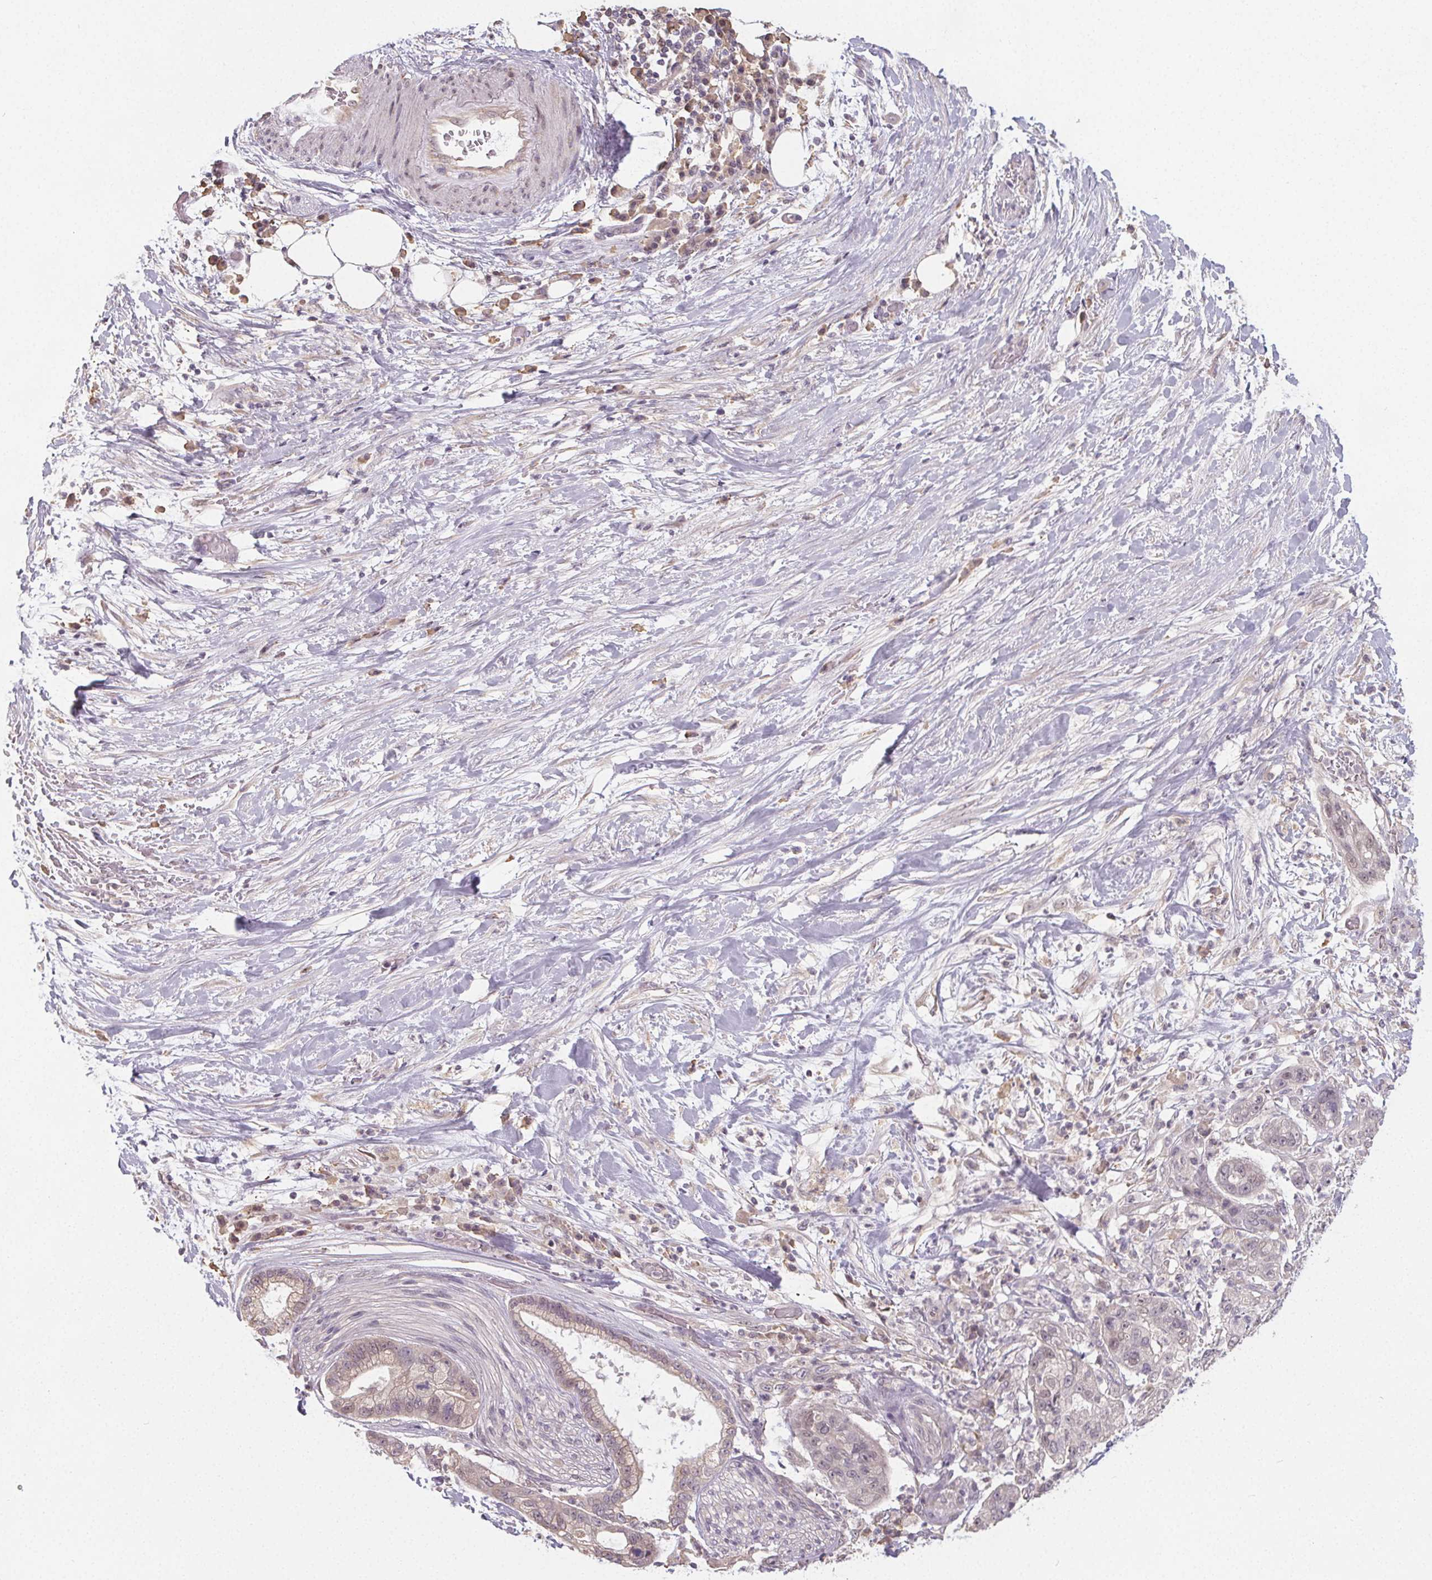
{"staining": {"intensity": "negative", "quantity": "none", "location": "none"}, "tissue": "pancreatic cancer", "cell_type": "Tumor cells", "image_type": "cancer", "snomed": [{"axis": "morphology", "description": "Adenocarcinoma, NOS"}, {"axis": "topography", "description": "Pancreas"}], "caption": "Immunohistochemistry (IHC) micrograph of pancreatic adenocarcinoma stained for a protein (brown), which demonstrates no positivity in tumor cells. (Brightfield microscopy of DAB (3,3'-diaminobenzidine) IHC at high magnification).", "gene": "SLC26A2", "patient": {"sex": "female", "age": 69}}